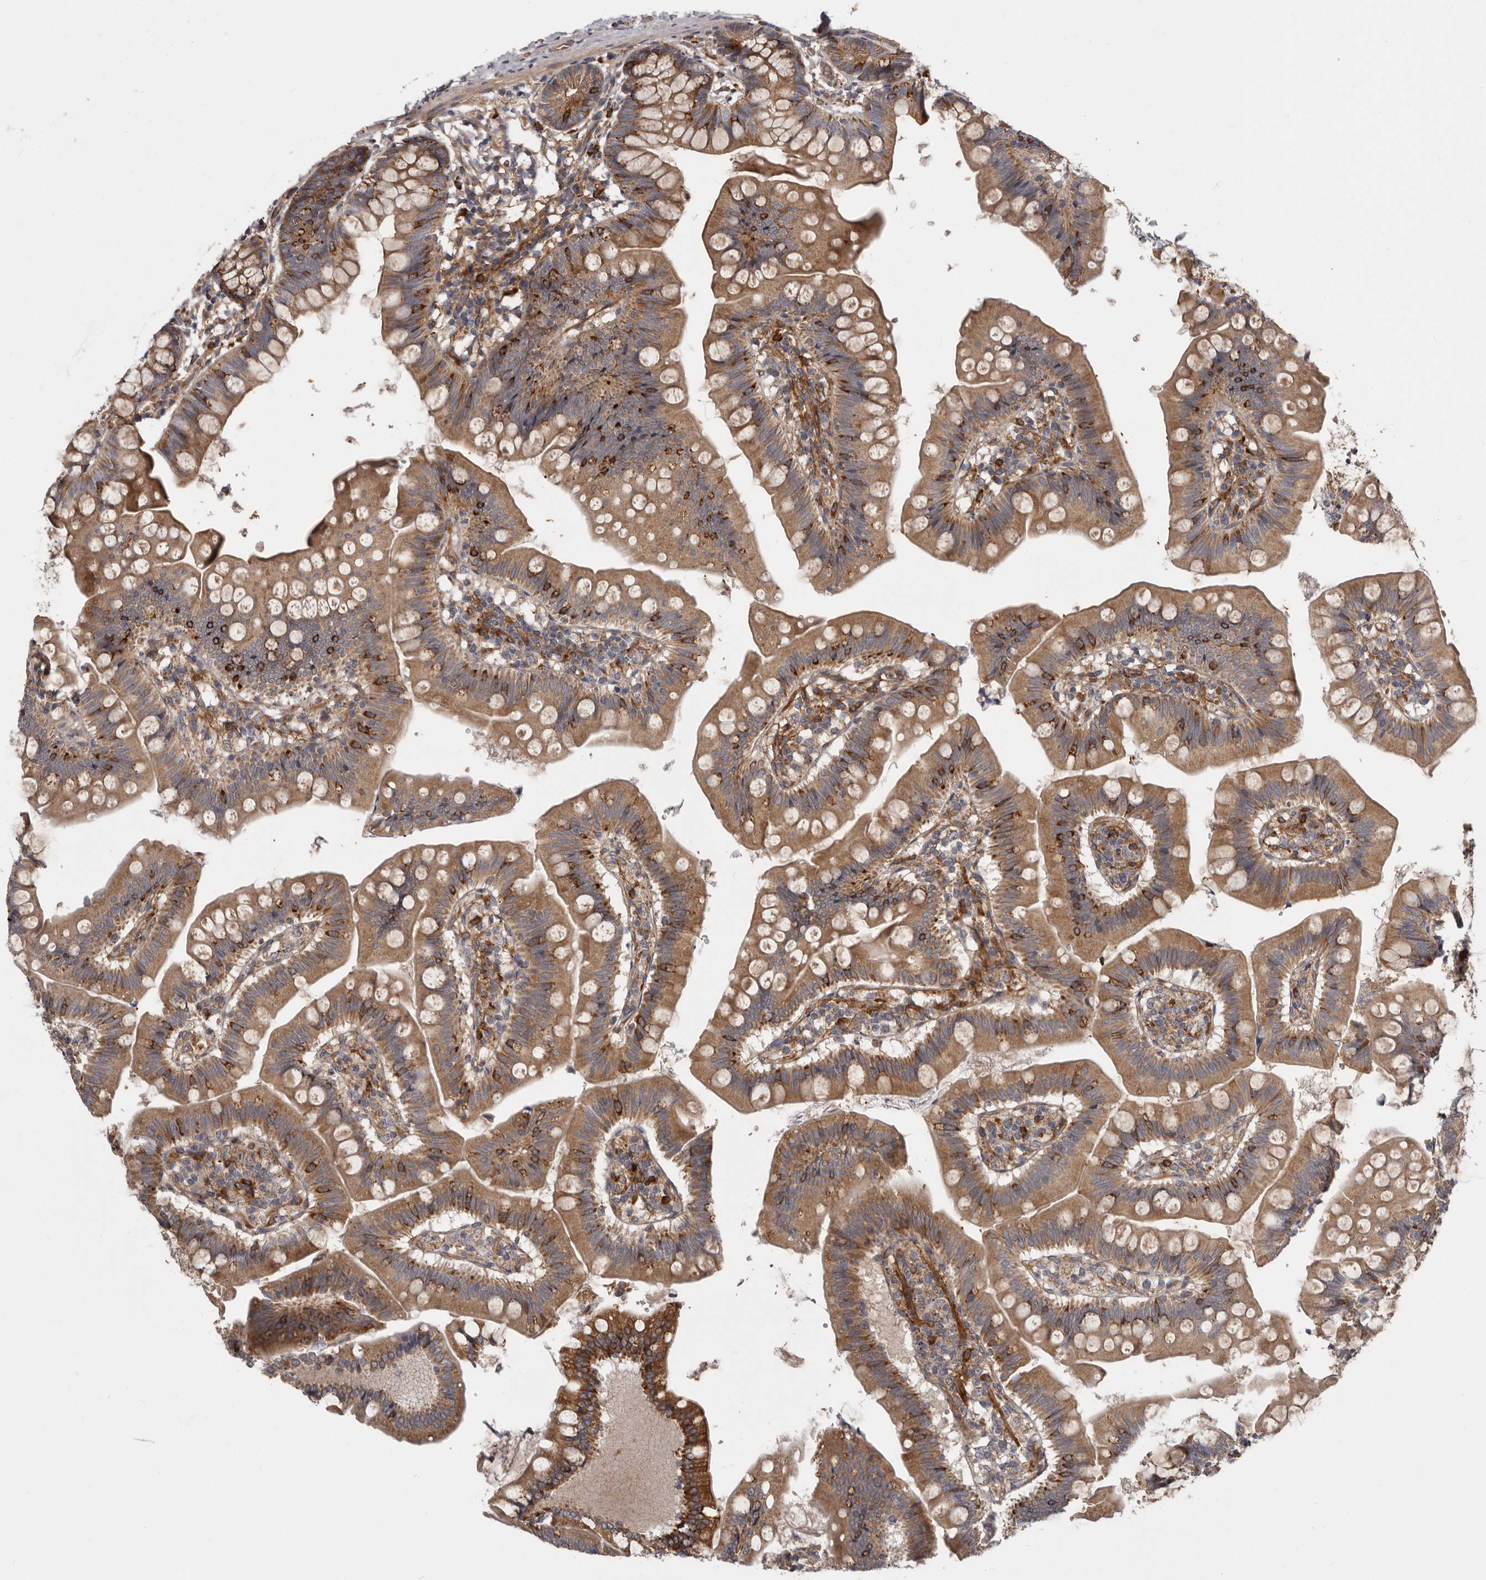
{"staining": {"intensity": "moderate", "quantity": ">75%", "location": "cytoplasmic/membranous"}, "tissue": "small intestine", "cell_type": "Glandular cells", "image_type": "normal", "snomed": [{"axis": "morphology", "description": "Normal tissue, NOS"}, {"axis": "topography", "description": "Small intestine"}], "caption": "Protein staining of benign small intestine demonstrates moderate cytoplasmic/membranous expression in approximately >75% of glandular cells. (DAB IHC with brightfield microscopy, high magnification).", "gene": "ENAH", "patient": {"sex": "male", "age": 7}}